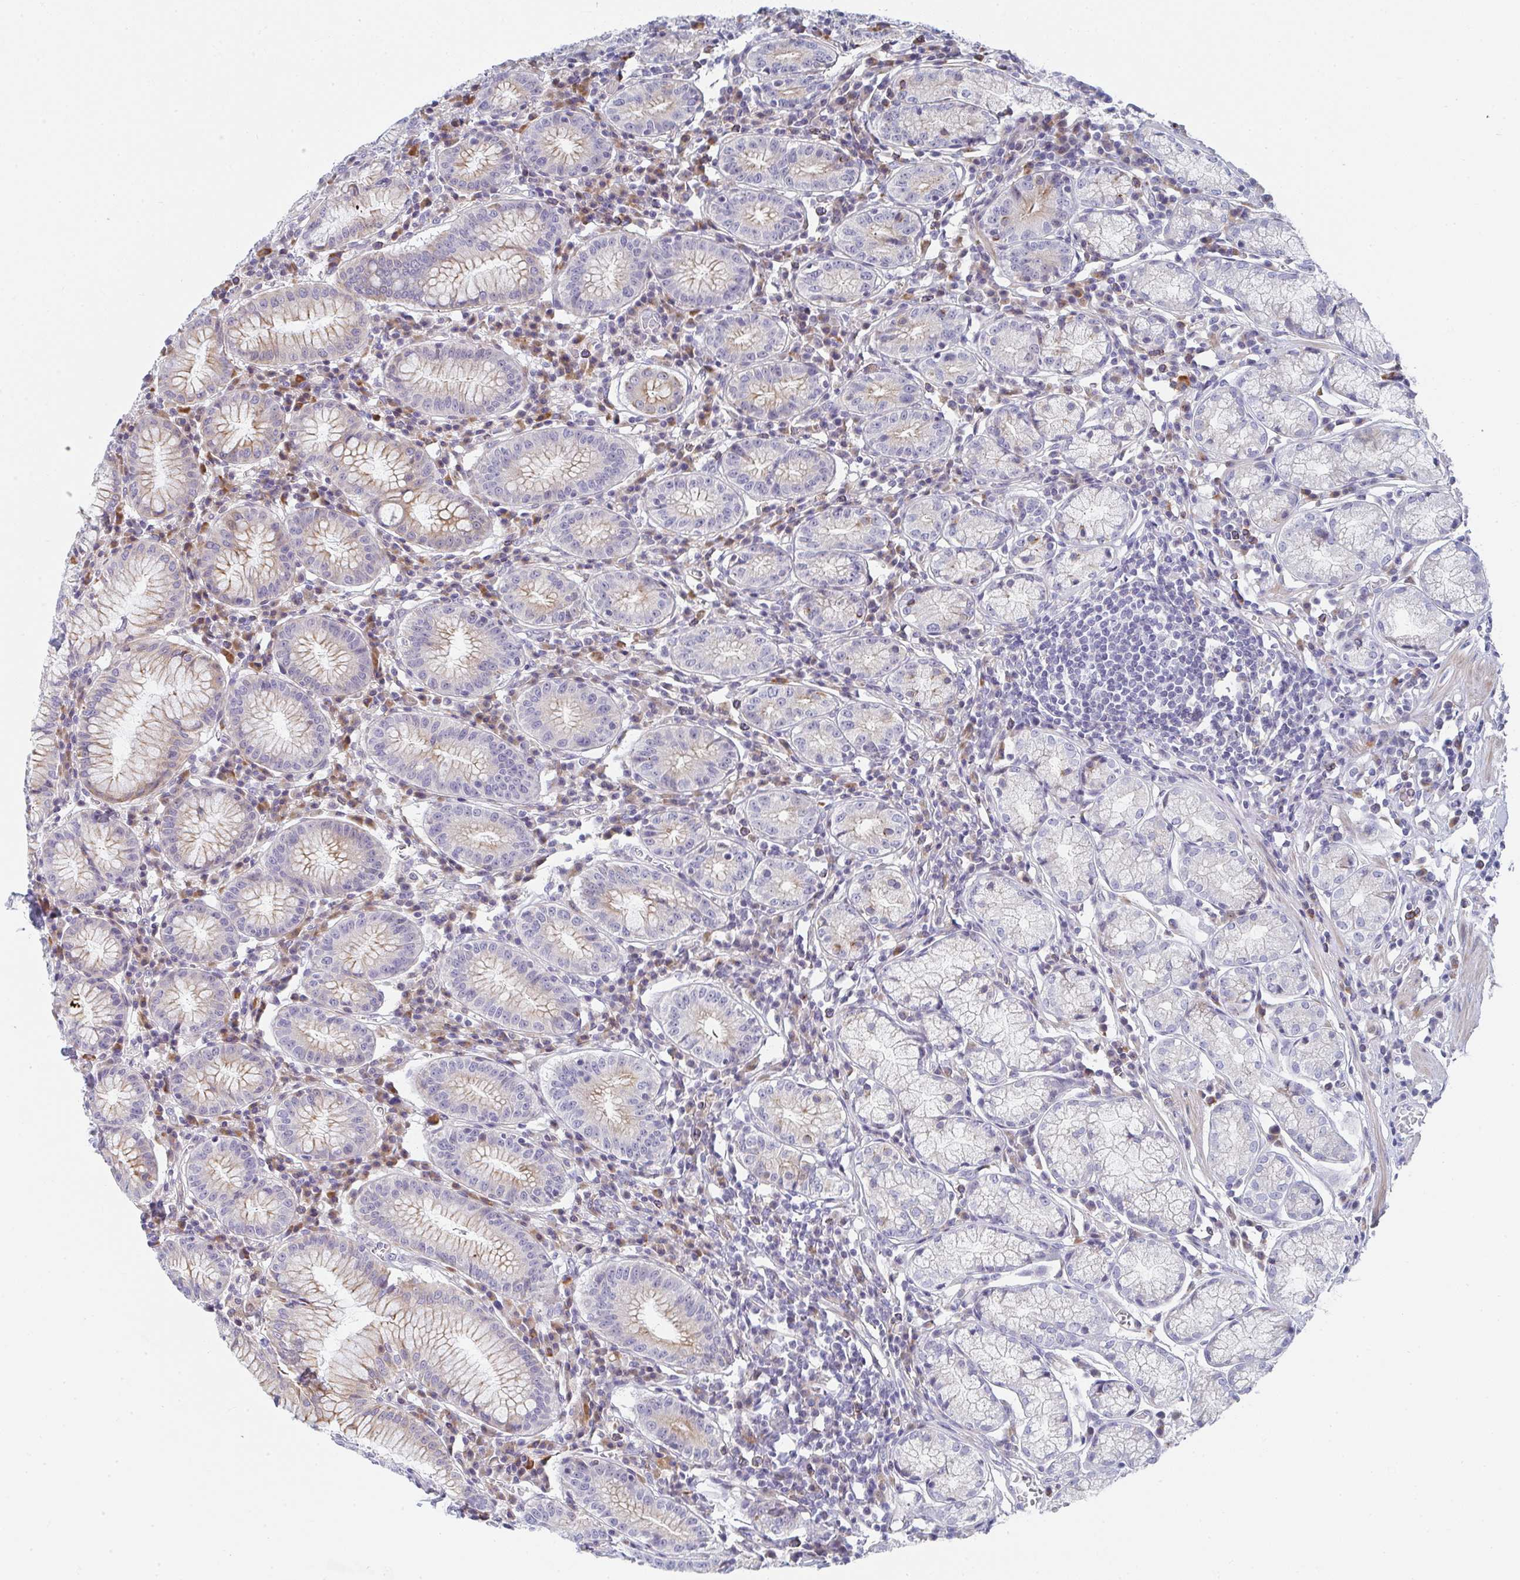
{"staining": {"intensity": "moderate", "quantity": "<25%", "location": "cytoplasmic/membranous"}, "tissue": "stomach", "cell_type": "Glandular cells", "image_type": "normal", "snomed": [{"axis": "morphology", "description": "Normal tissue, NOS"}, {"axis": "topography", "description": "Stomach"}], "caption": "The histopathology image shows immunohistochemical staining of normal stomach. There is moderate cytoplasmic/membranous expression is identified in approximately <25% of glandular cells.", "gene": "KLHL33", "patient": {"sex": "male", "age": 55}}